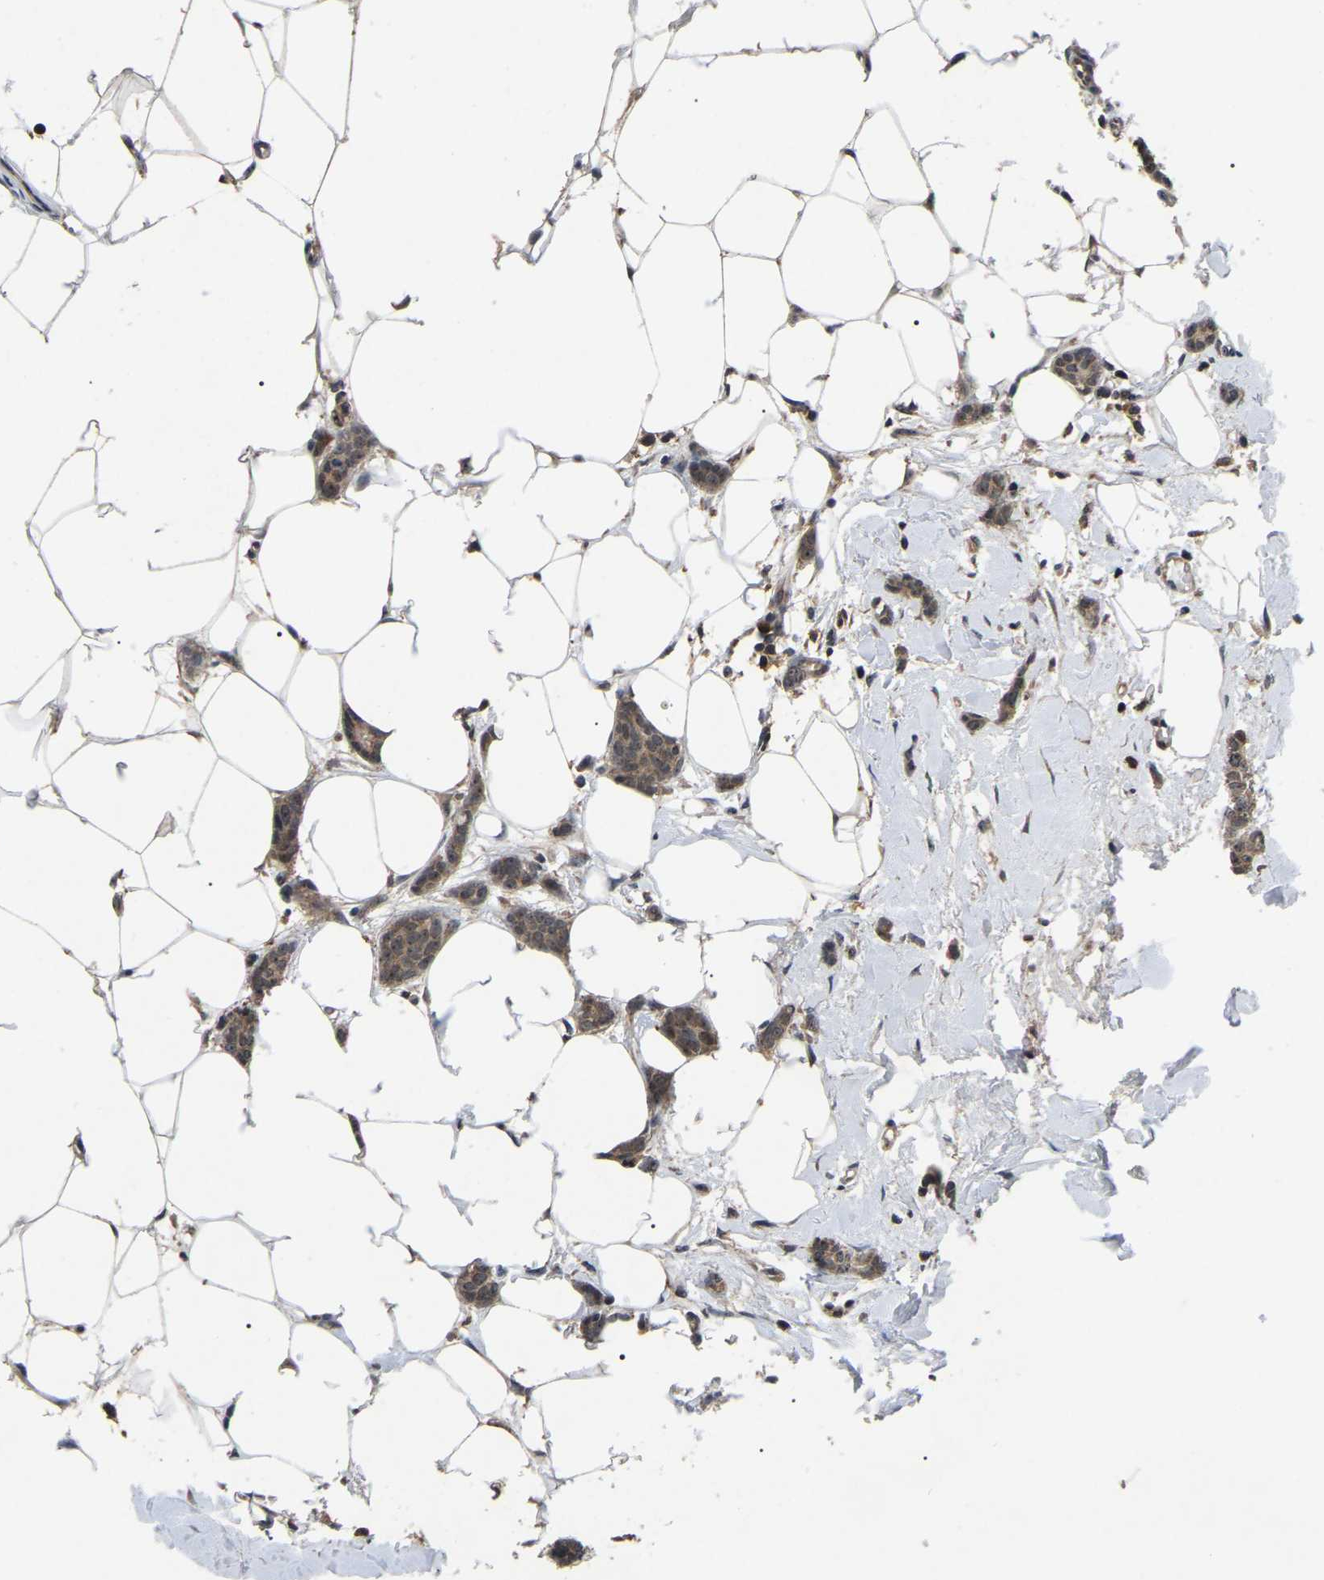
{"staining": {"intensity": "moderate", "quantity": ">75%", "location": "cytoplasmic/membranous,nuclear"}, "tissue": "breast cancer", "cell_type": "Tumor cells", "image_type": "cancer", "snomed": [{"axis": "morphology", "description": "Lobular carcinoma"}, {"axis": "topography", "description": "Skin"}, {"axis": "topography", "description": "Breast"}], "caption": "Tumor cells show medium levels of moderate cytoplasmic/membranous and nuclear staining in approximately >75% of cells in breast lobular carcinoma. Nuclei are stained in blue.", "gene": "RBM28", "patient": {"sex": "female", "age": 46}}